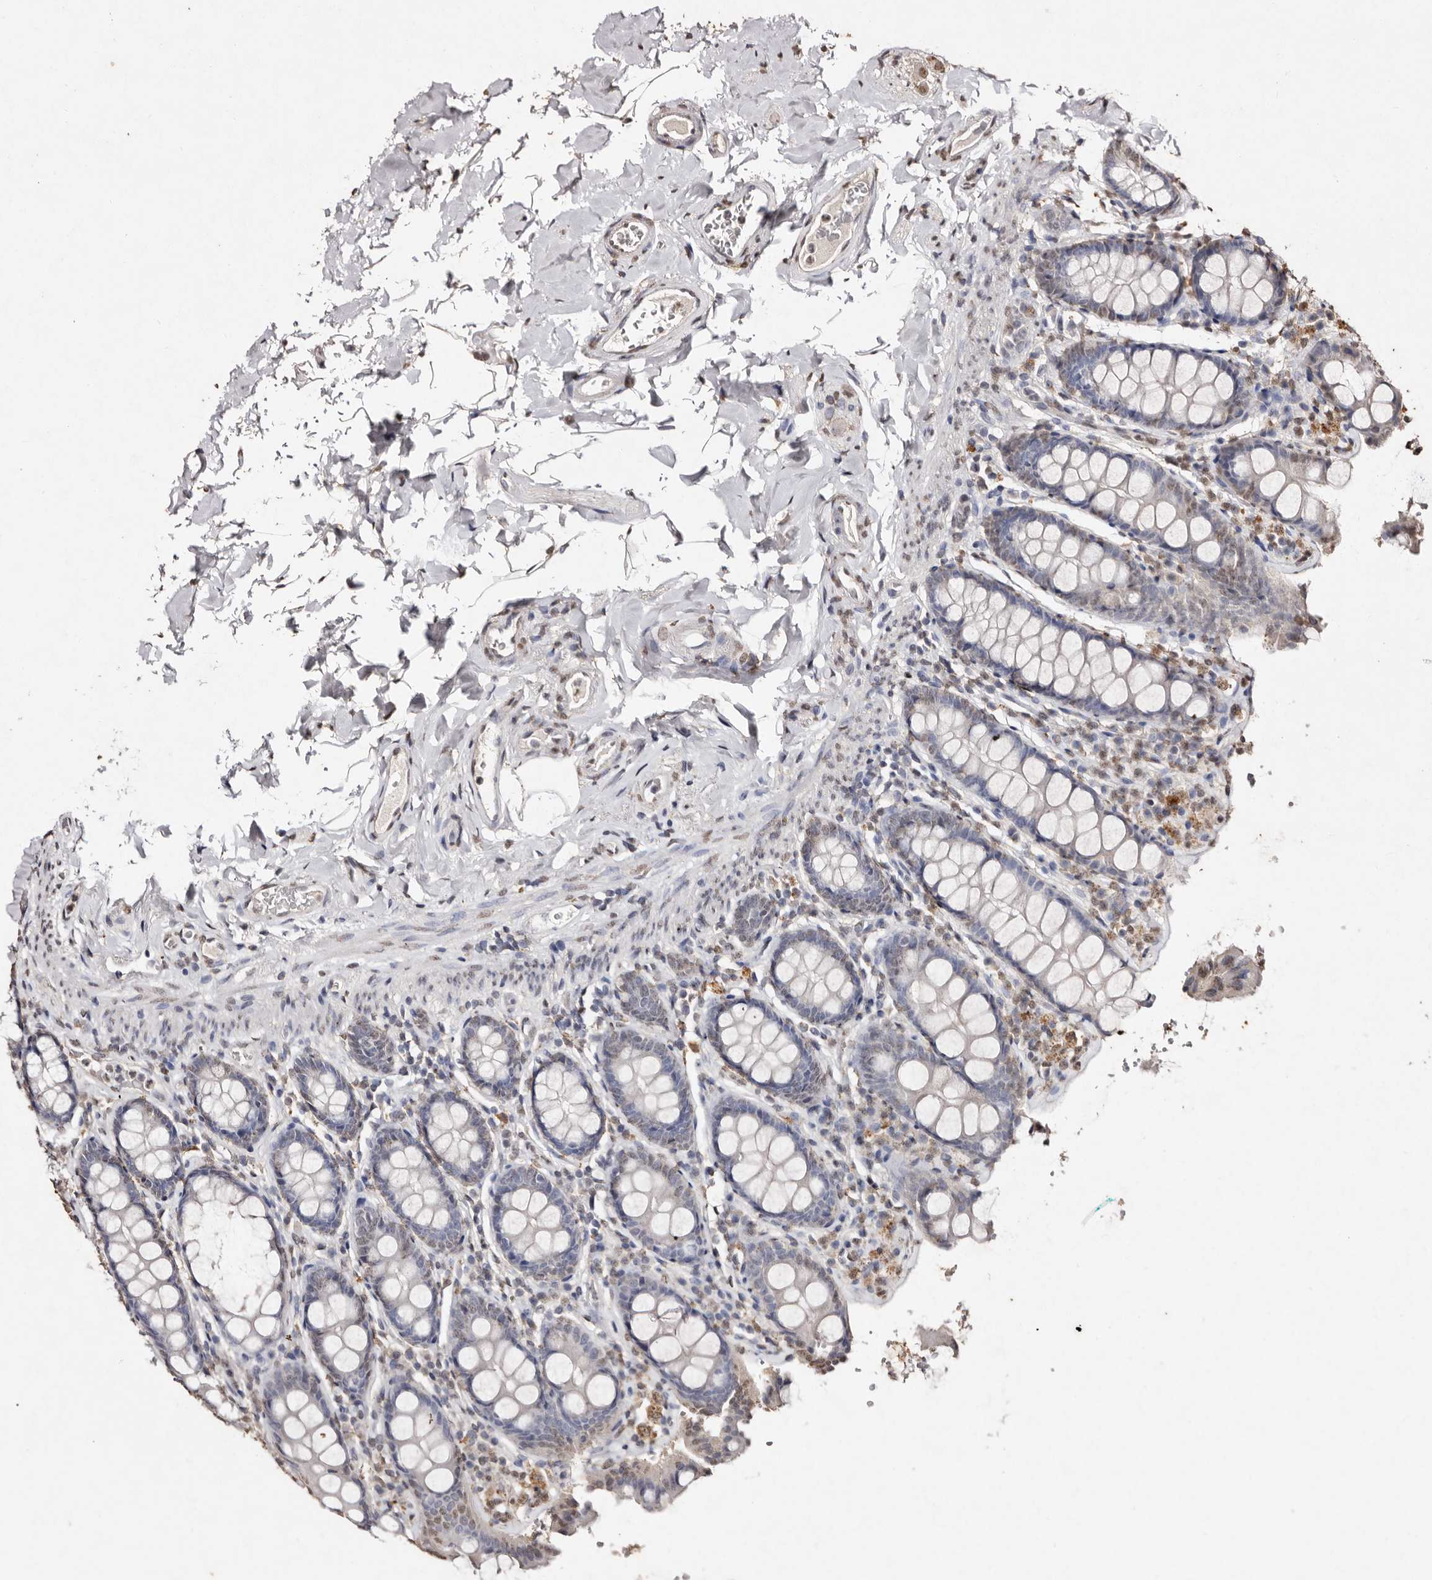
{"staining": {"intensity": "weak", "quantity": ">75%", "location": "nuclear"}, "tissue": "colon", "cell_type": "Endothelial cells", "image_type": "normal", "snomed": [{"axis": "morphology", "description": "Normal tissue, NOS"}, {"axis": "topography", "description": "Colon"}, {"axis": "topography", "description": "Peripheral nerve tissue"}], "caption": "The histopathology image exhibits immunohistochemical staining of normal colon. There is weak nuclear positivity is appreciated in approximately >75% of endothelial cells. Using DAB (3,3'-diaminobenzidine) (brown) and hematoxylin (blue) stains, captured at high magnification using brightfield microscopy.", "gene": "ERBB4", "patient": {"sex": "female", "age": 61}}